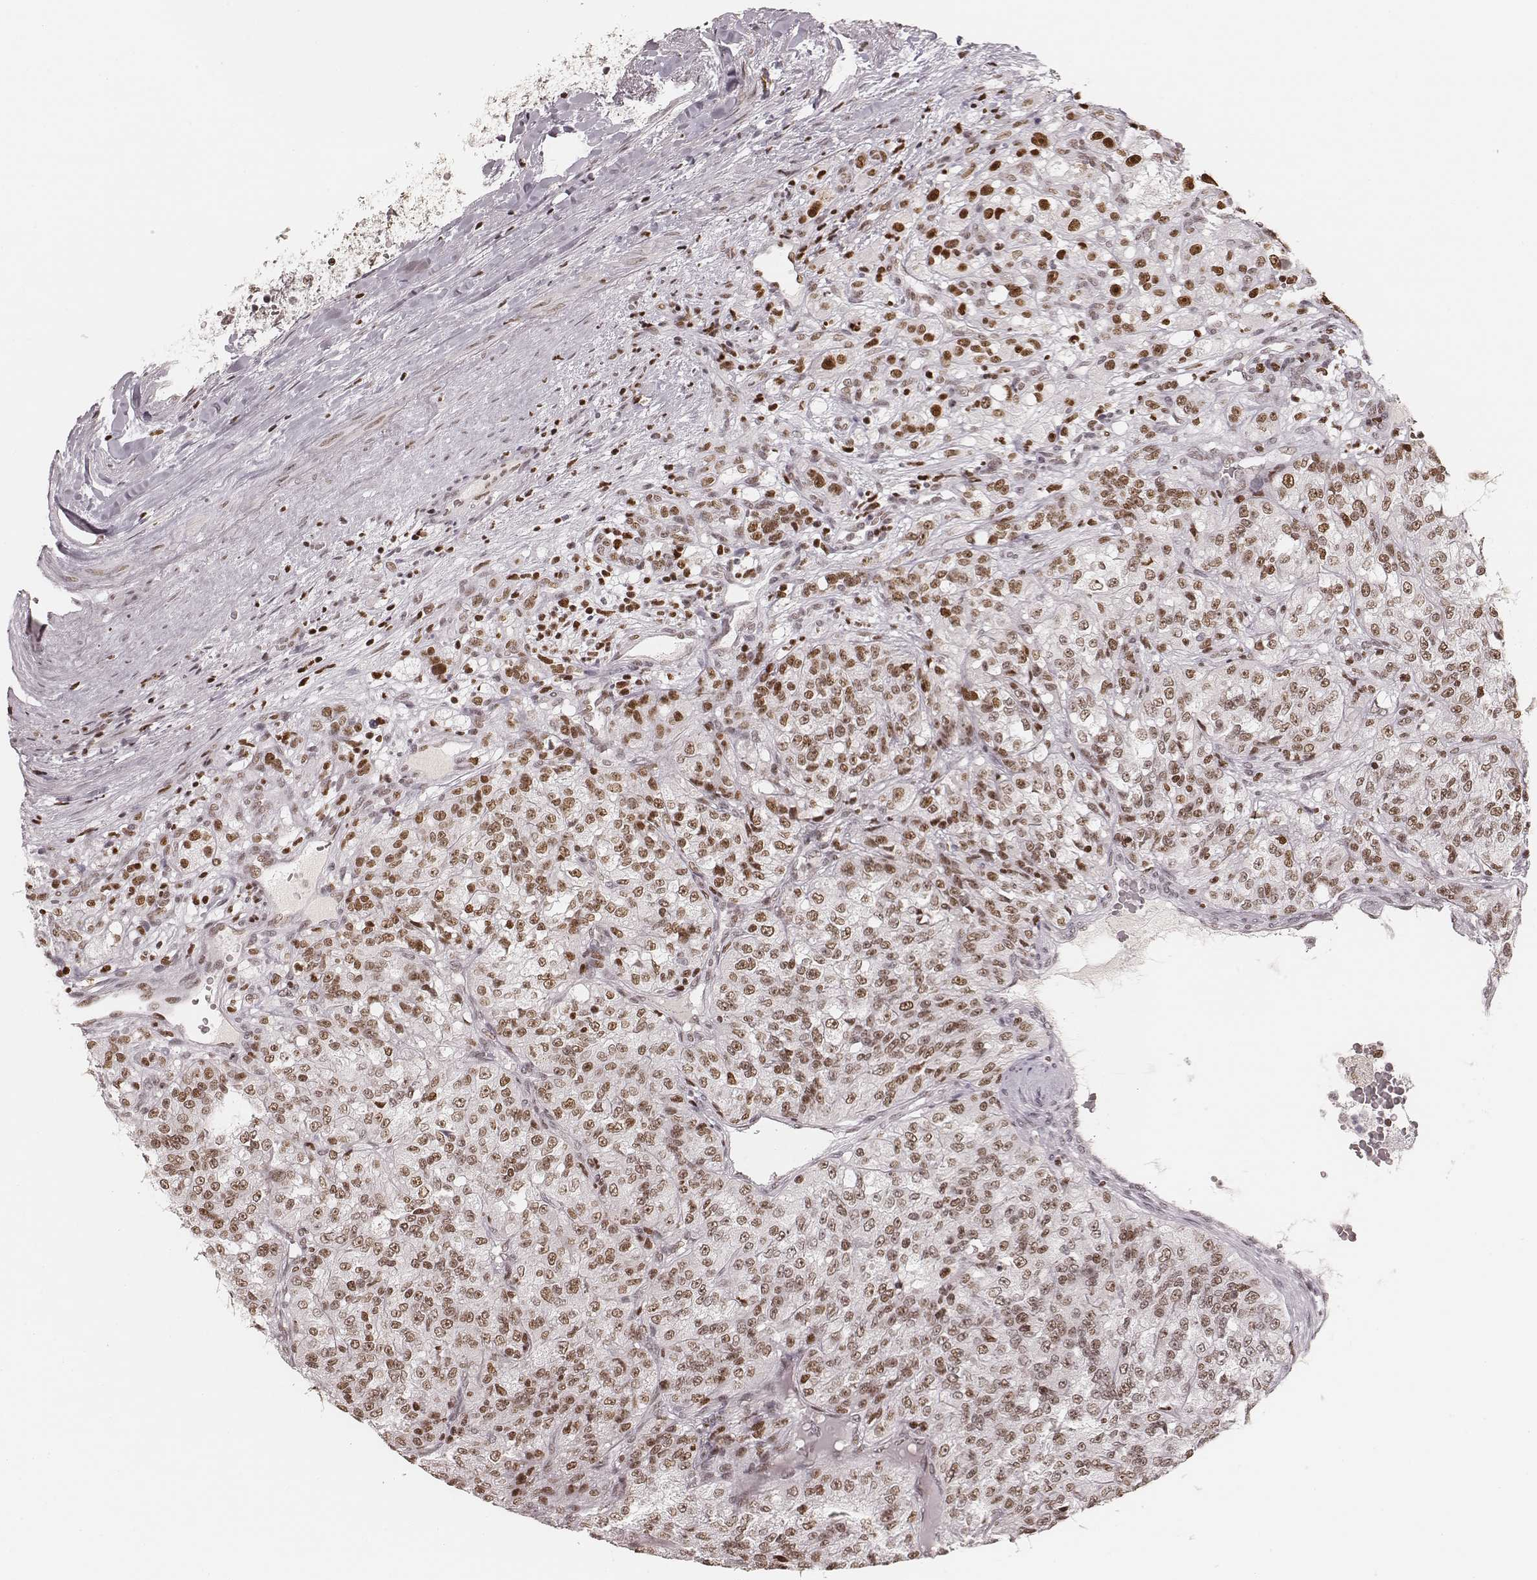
{"staining": {"intensity": "moderate", "quantity": ">75%", "location": "nuclear"}, "tissue": "renal cancer", "cell_type": "Tumor cells", "image_type": "cancer", "snomed": [{"axis": "morphology", "description": "Adenocarcinoma, NOS"}, {"axis": "topography", "description": "Kidney"}], "caption": "The image shows immunohistochemical staining of adenocarcinoma (renal). There is moderate nuclear staining is present in about >75% of tumor cells.", "gene": "PARP1", "patient": {"sex": "female", "age": 63}}